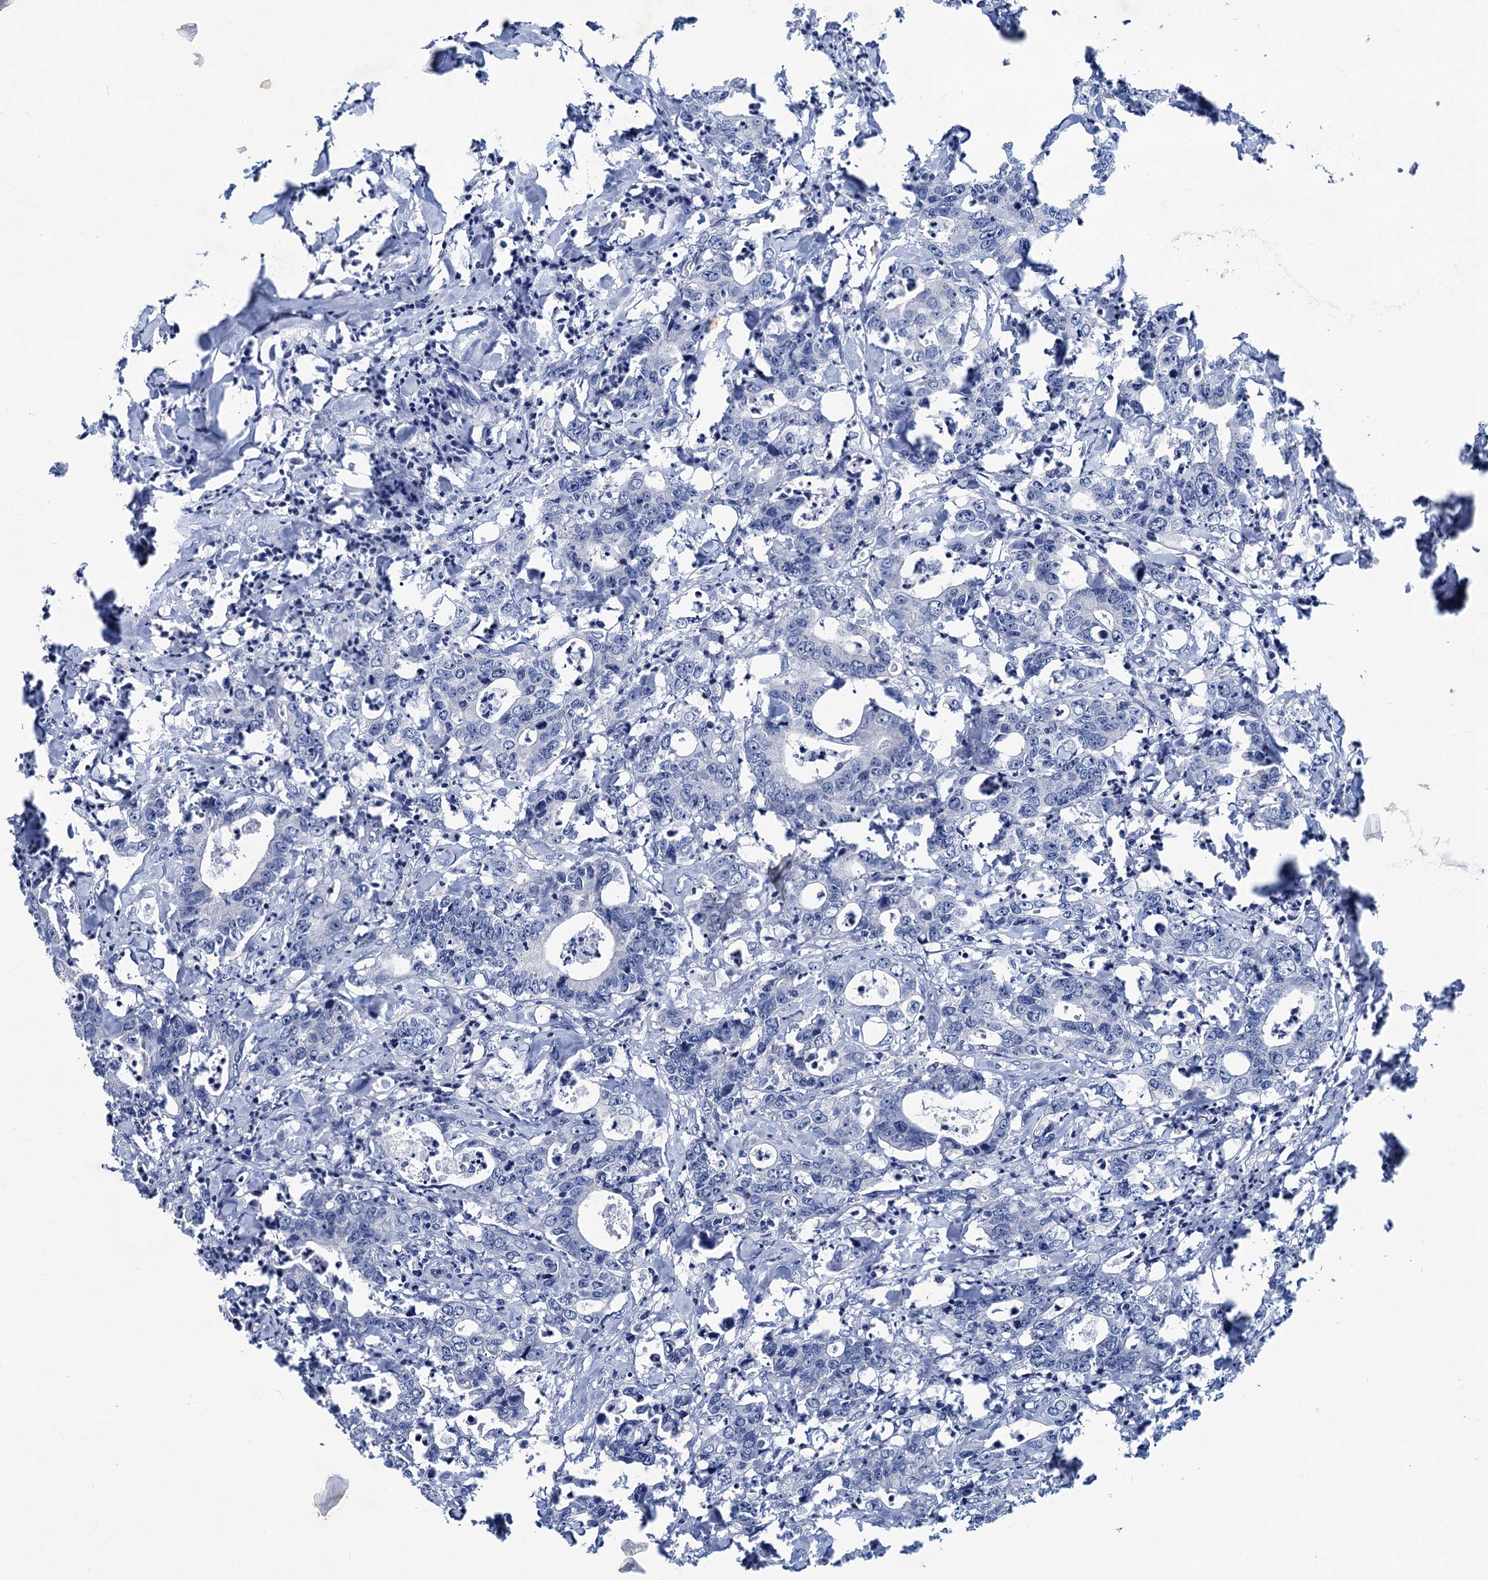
{"staining": {"intensity": "negative", "quantity": "none", "location": "none"}, "tissue": "colorectal cancer", "cell_type": "Tumor cells", "image_type": "cancer", "snomed": [{"axis": "morphology", "description": "Adenocarcinoma, NOS"}, {"axis": "topography", "description": "Colon"}], "caption": "Colorectal cancer was stained to show a protein in brown. There is no significant expression in tumor cells.", "gene": "RTKN2", "patient": {"sex": "female", "age": 75}}